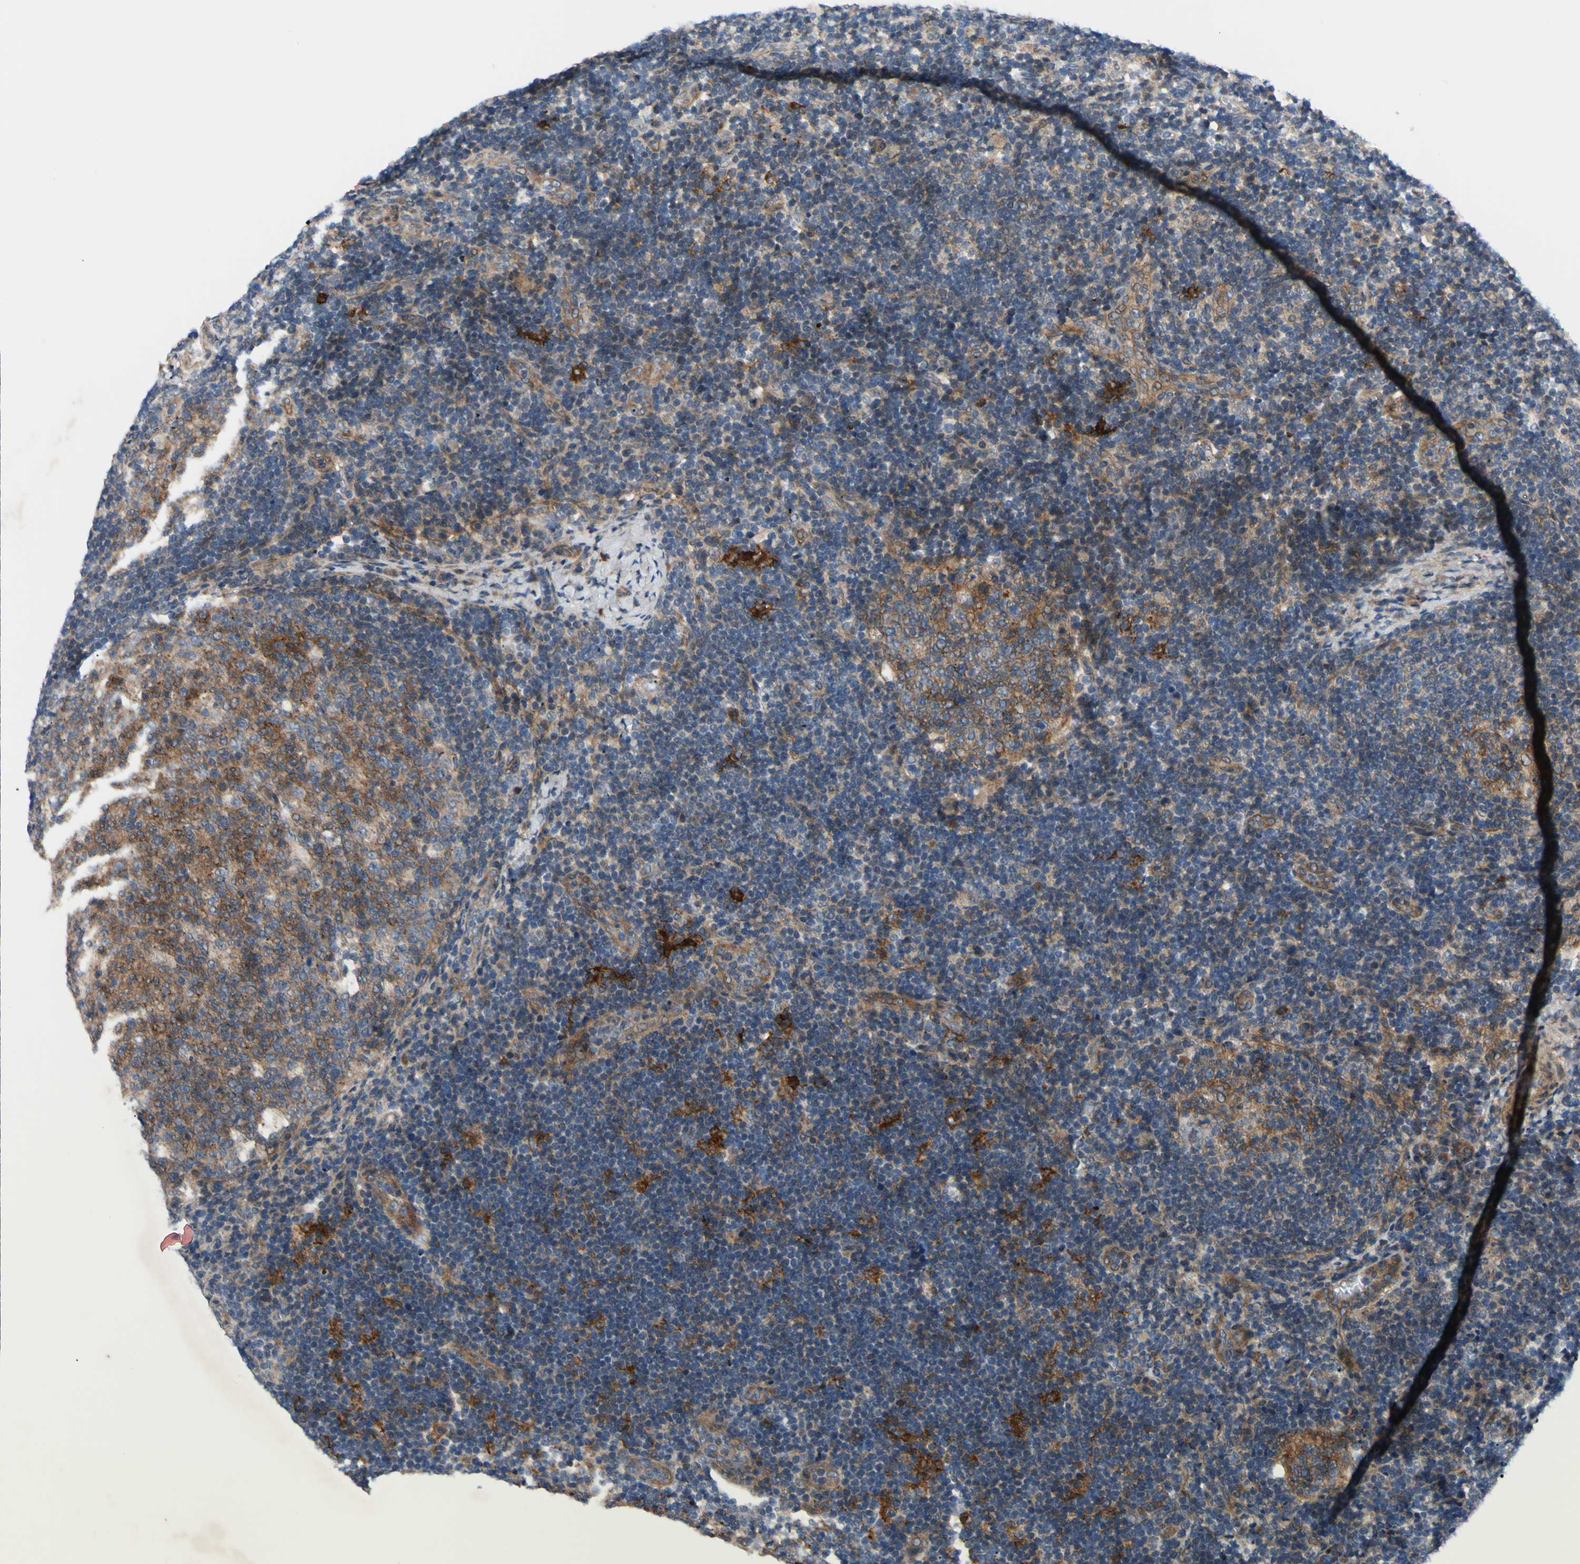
{"staining": {"intensity": "moderate", "quantity": ">75%", "location": "cytoplasmic/membranous"}, "tissue": "lymph node", "cell_type": "Germinal center cells", "image_type": "normal", "snomed": [{"axis": "morphology", "description": "Normal tissue, NOS"}, {"axis": "topography", "description": "Lymph node"}], "caption": "Immunohistochemistry (DAB (3,3'-diaminobenzidine)) staining of unremarkable human lymph node displays moderate cytoplasmic/membranous protein staining in about >75% of germinal center cells.", "gene": "SVIL", "patient": {"sex": "female", "age": 14}}